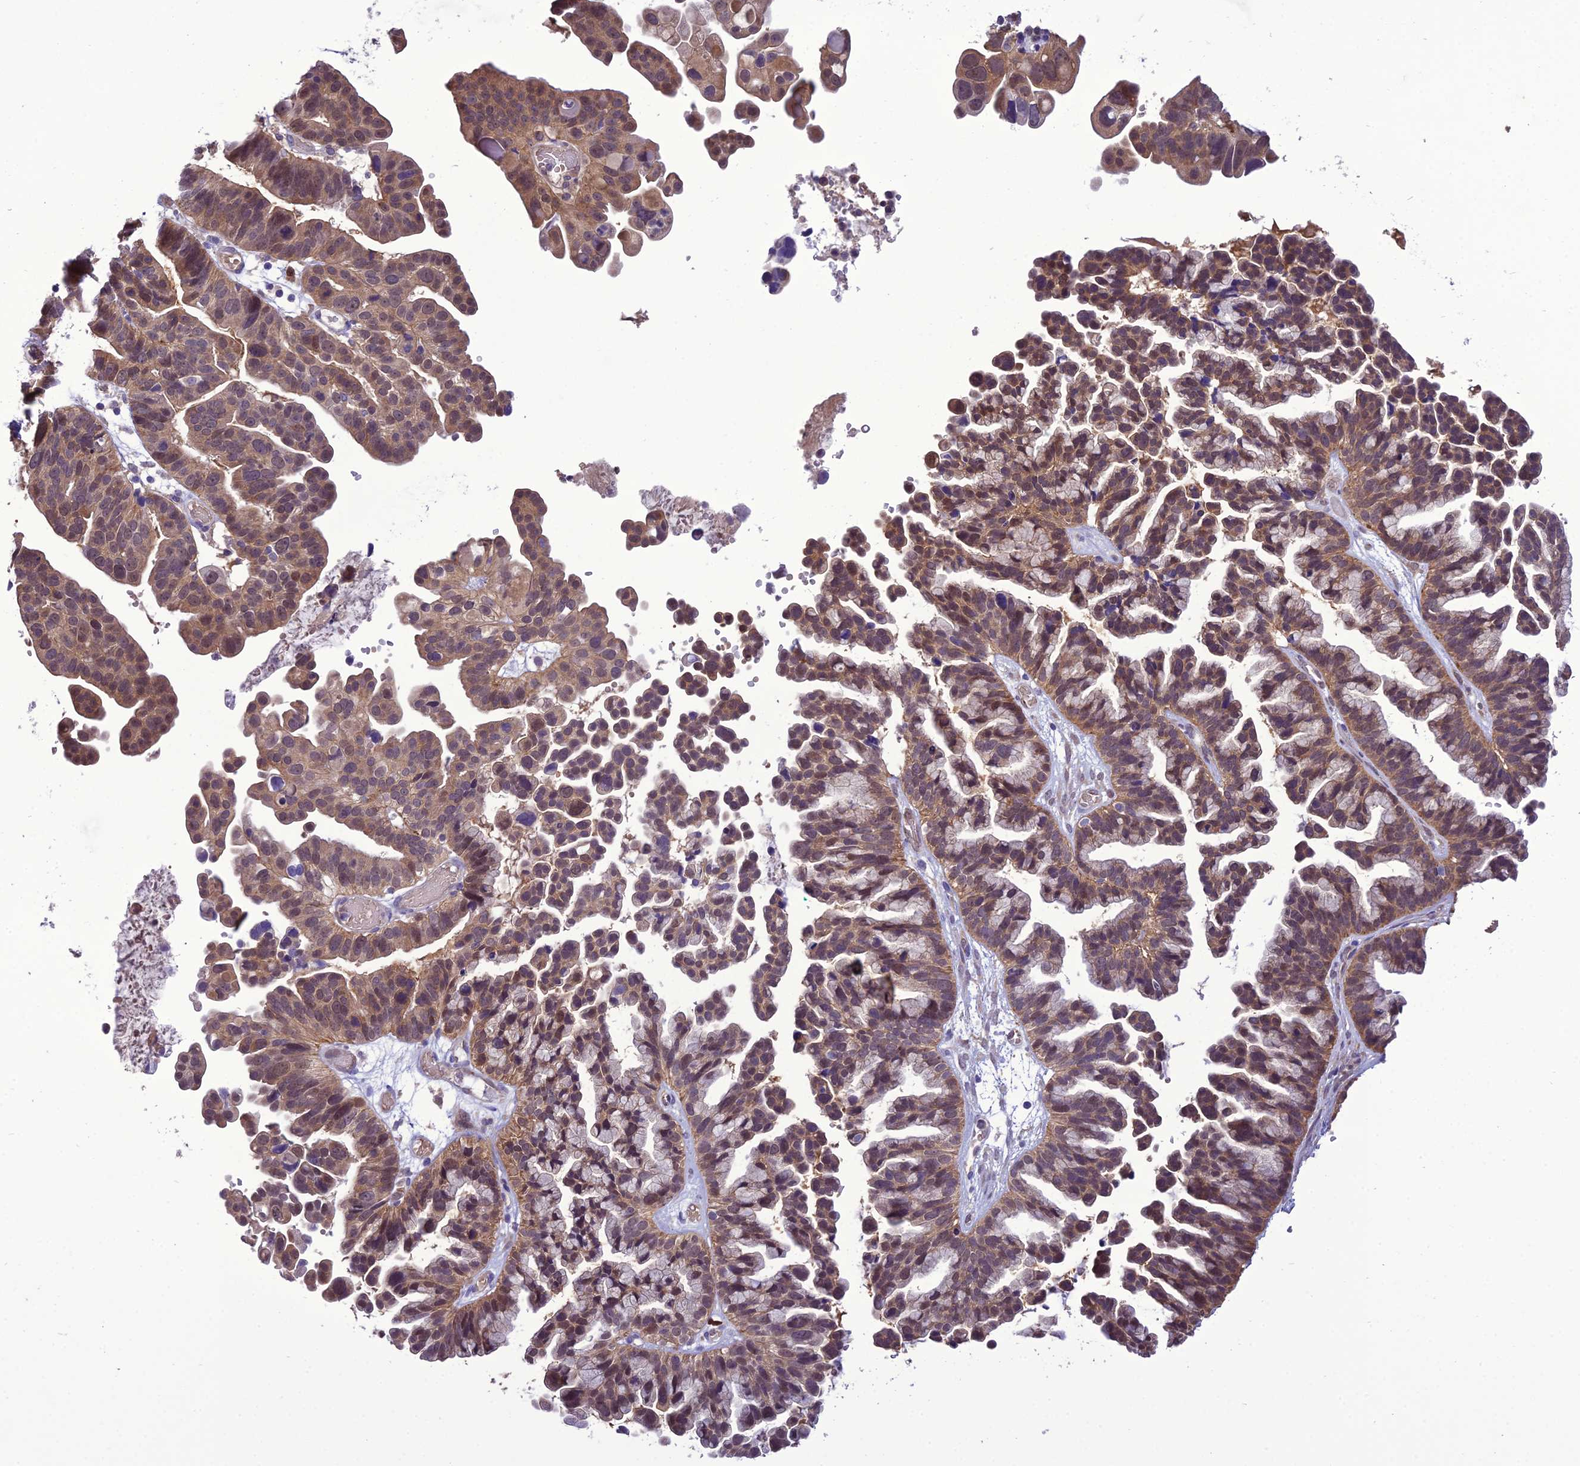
{"staining": {"intensity": "moderate", "quantity": ">75%", "location": "cytoplasmic/membranous,nuclear"}, "tissue": "ovarian cancer", "cell_type": "Tumor cells", "image_type": "cancer", "snomed": [{"axis": "morphology", "description": "Cystadenocarcinoma, serous, NOS"}, {"axis": "topography", "description": "Ovary"}], "caption": "DAB immunohistochemical staining of human ovarian serous cystadenocarcinoma exhibits moderate cytoplasmic/membranous and nuclear protein positivity in approximately >75% of tumor cells.", "gene": "BORCS6", "patient": {"sex": "female", "age": 56}}